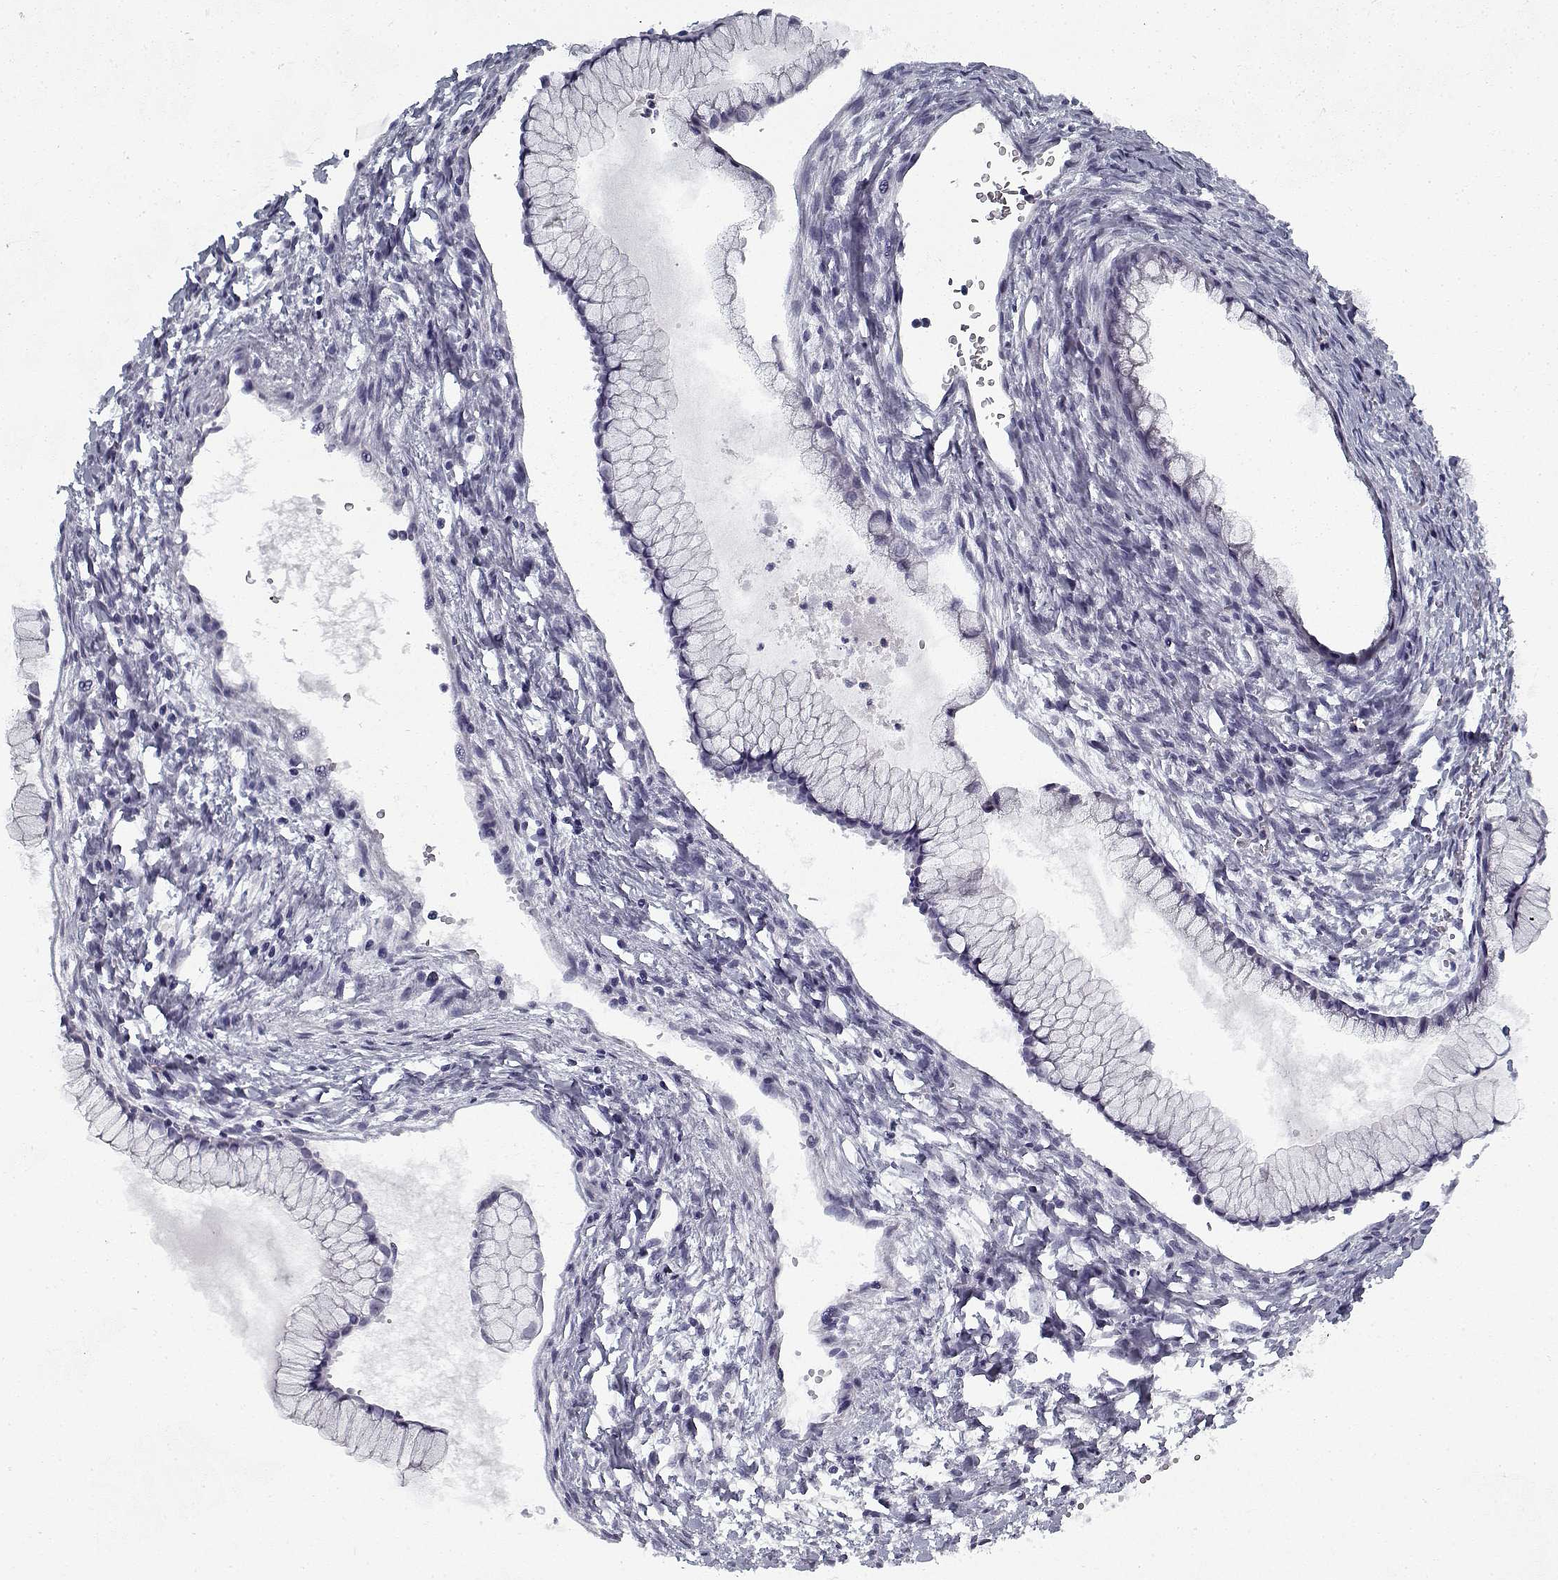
{"staining": {"intensity": "negative", "quantity": "none", "location": "none"}, "tissue": "ovarian cancer", "cell_type": "Tumor cells", "image_type": "cancer", "snomed": [{"axis": "morphology", "description": "Cystadenocarcinoma, mucinous, NOS"}, {"axis": "topography", "description": "Ovary"}], "caption": "The immunohistochemistry micrograph has no significant positivity in tumor cells of ovarian cancer tissue.", "gene": "RNF32", "patient": {"sex": "female", "age": 41}}